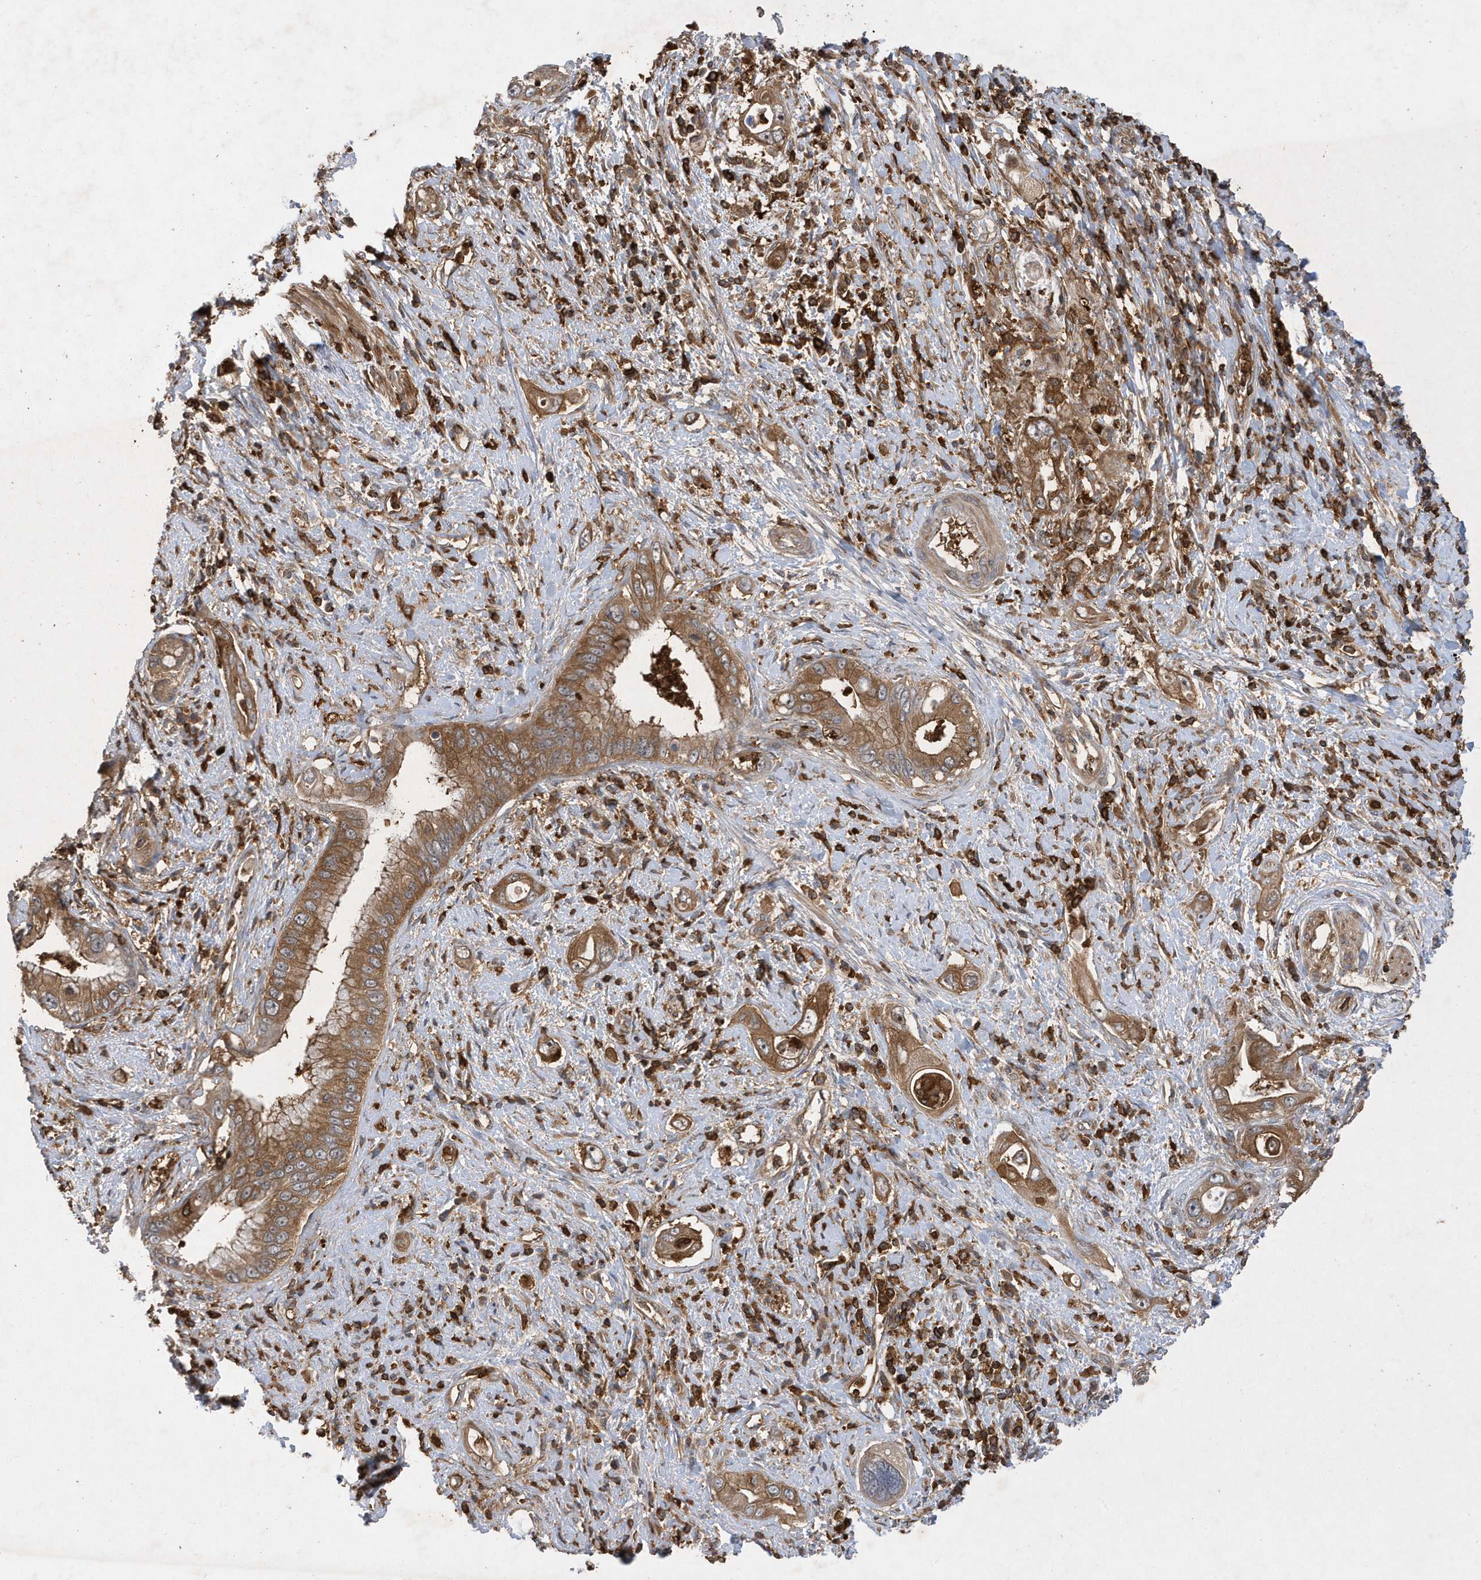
{"staining": {"intensity": "moderate", "quantity": ">75%", "location": "cytoplasmic/membranous"}, "tissue": "pancreatic cancer", "cell_type": "Tumor cells", "image_type": "cancer", "snomed": [{"axis": "morphology", "description": "Inflammation, NOS"}, {"axis": "morphology", "description": "Adenocarcinoma, NOS"}, {"axis": "topography", "description": "Pancreas"}], "caption": "Pancreatic cancer (adenocarcinoma) tissue shows moderate cytoplasmic/membranous positivity in about >75% of tumor cells", "gene": "LAPTM4A", "patient": {"sex": "female", "age": 56}}